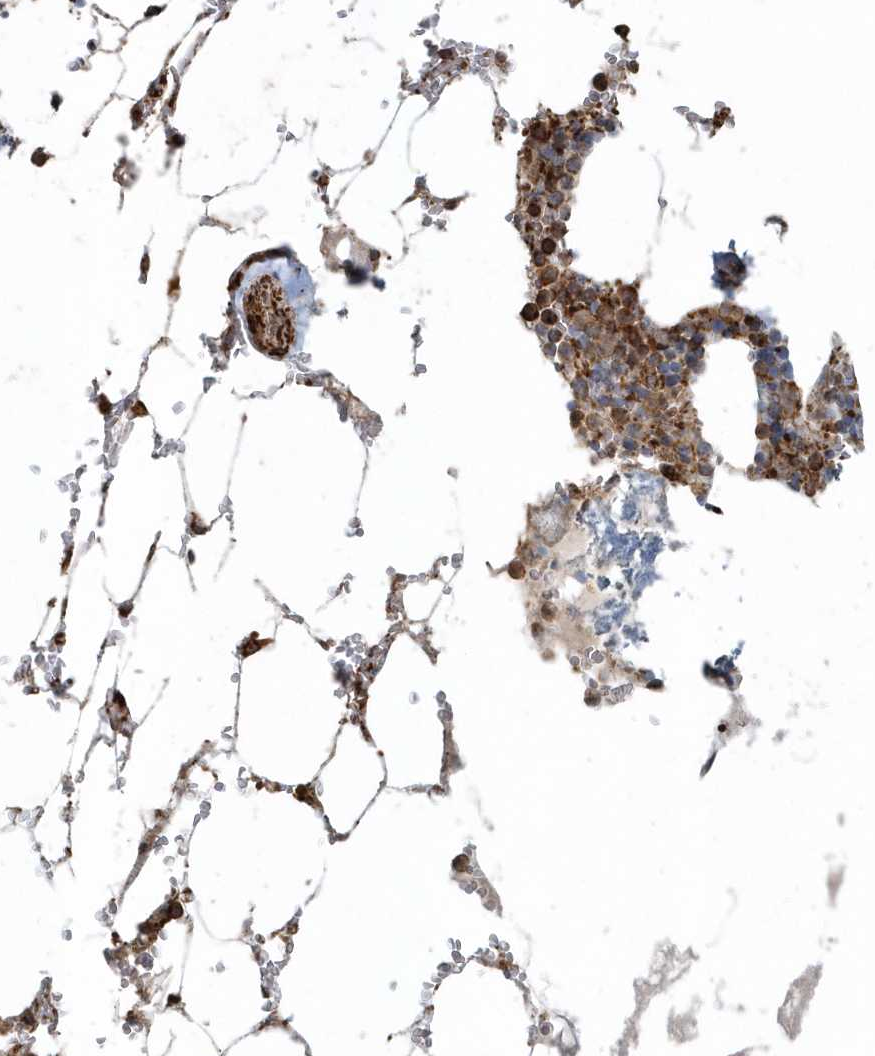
{"staining": {"intensity": "moderate", "quantity": ">75%", "location": "cytoplasmic/membranous"}, "tissue": "bone marrow", "cell_type": "Hematopoietic cells", "image_type": "normal", "snomed": [{"axis": "morphology", "description": "Normal tissue, NOS"}, {"axis": "topography", "description": "Bone marrow"}], "caption": "Bone marrow stained for a protein reveals moderate cytoplasmic/membranous positivity in hematopoietic cells.", "gene": "MMUT", "patient": {"sex": "male", "age": 70}}